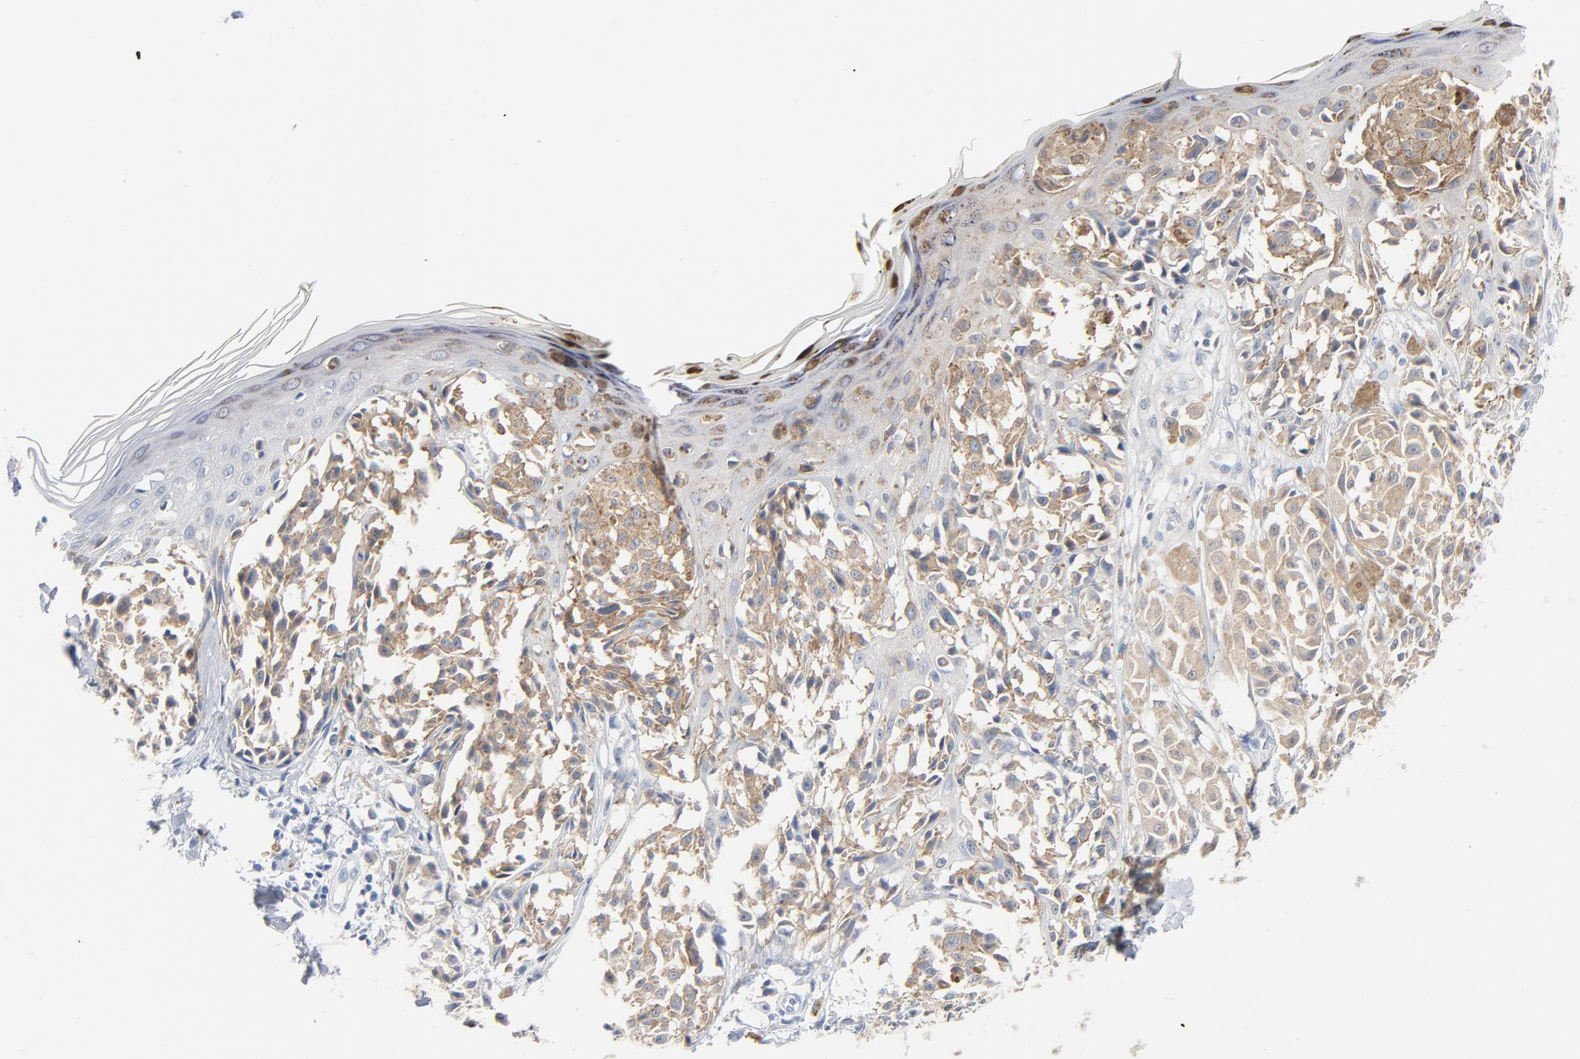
{"staining": {"intensity": "weak", "quantity": ">75%", "location": "cytoplasmic/membranous"}, "tissue": "melanoma", "cell_type": "Tumor cells", "image_type": "cancer", "snomed": [{"axis": "morphology", "description": "Malignant melanoma, NOS"}, {"axis": "topography", "description": "Skin"}], "caption": "Melanoma stained for a protein demonstrates weak cytoplasmic/membranous positivity in tumor cells. The staining was performed using DAB (3,3'-diaminobenzidine) to visualize the protein expression in brown, while the nuclei were stained in blue with hematoxylin (Magnification: 20x).", "gene": "IFT43", "patient": {"sex": "female", "age": 38}}